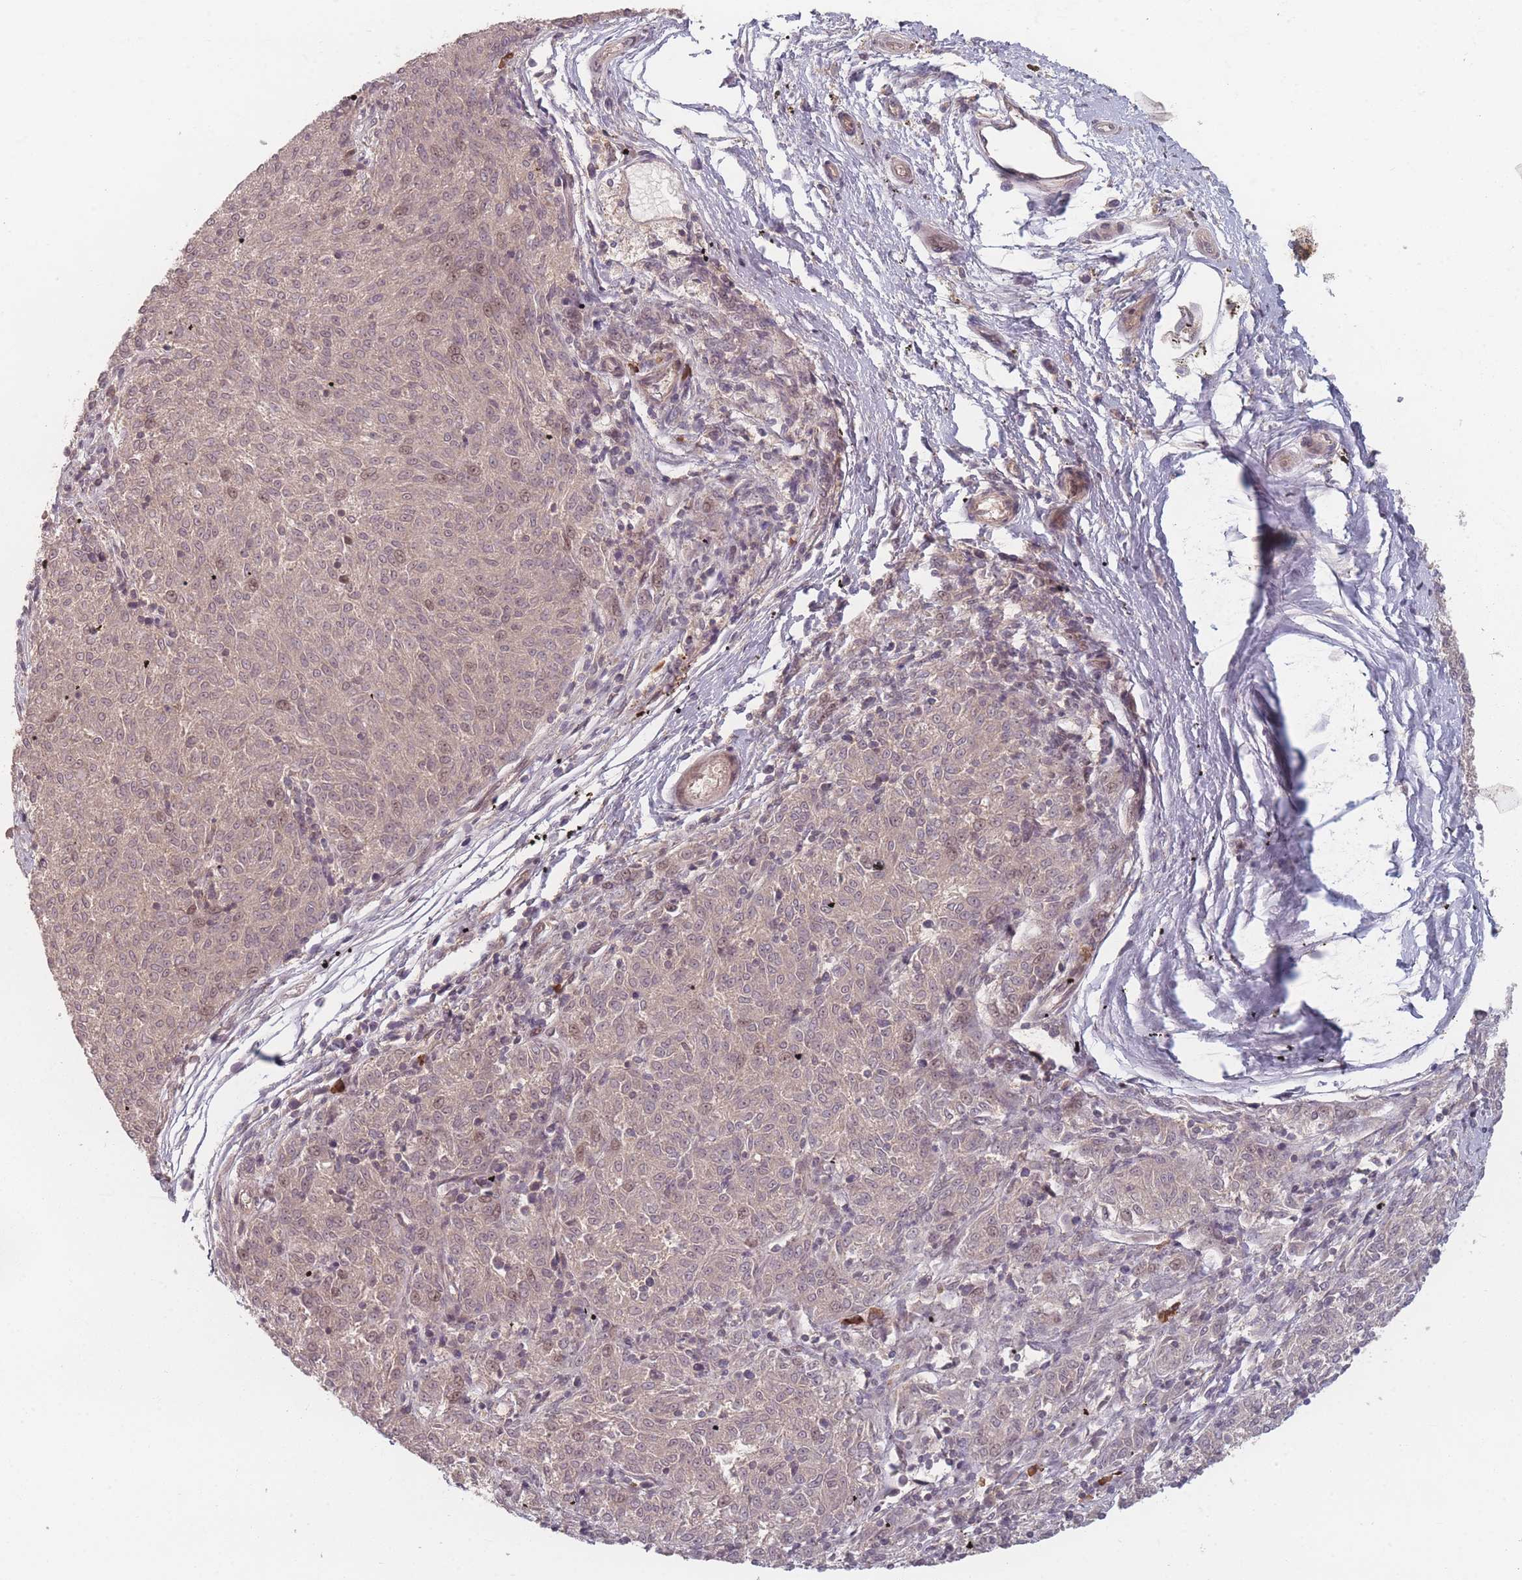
{"staining": {"intensity": "weak", "quantity": "<25%", "location": "nuclear"}, "tissue": "melanoma", "cell_type": "Tumor cells", "image_type": "cancer", "snomed": [{"axis": "morphology", "description": "Malignant melanoma, NOS"}, {"axis": "topography", "description": "Skin"}], "caption": "This is an IHC image of human malignant melanoma. There is no positivity in tumor cells.", "gene": "HAGH", "patient": {"sex": "female", "age": 72}}